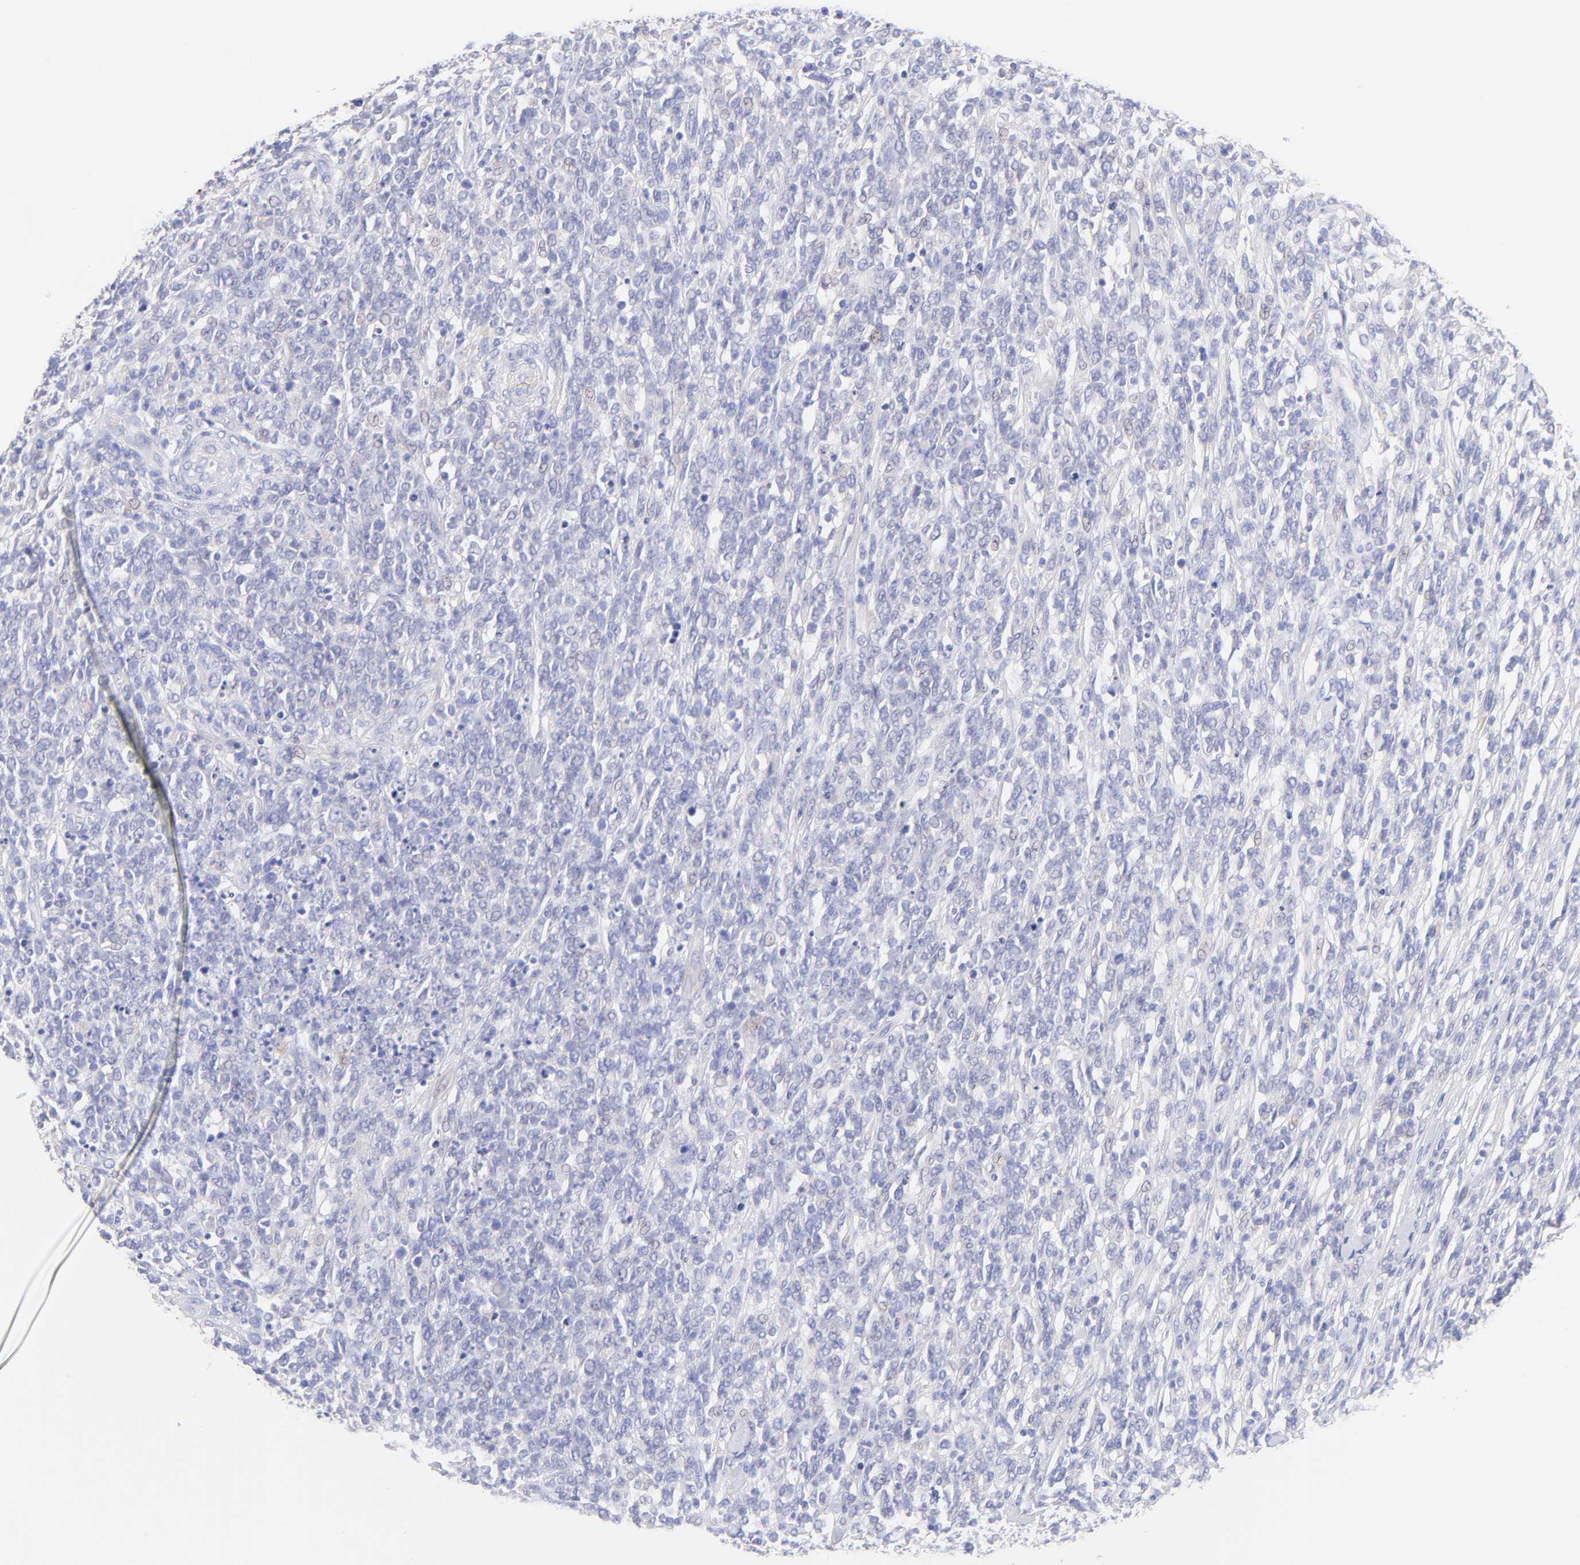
{"staining": {"intensity": "negative", "quantity": "none", "location": "none"}, "tissue": "lymphoma", "cell_type": "Tumor cells", "image_type": "cancer", "snomed": [{"axis": "morphology", "description": "Malignant lymphoma, non-Hodgkin's type, High grade"}, {"axis": "topography", "description": "Lymph node"}], "caption": "The micrograph displays no staining of tumor cells in malignant lymphoma, non-Hodgkin's type (high-grade).", "gene": "FRMPD3", "patient": {"sex": "female", "age": 73}}